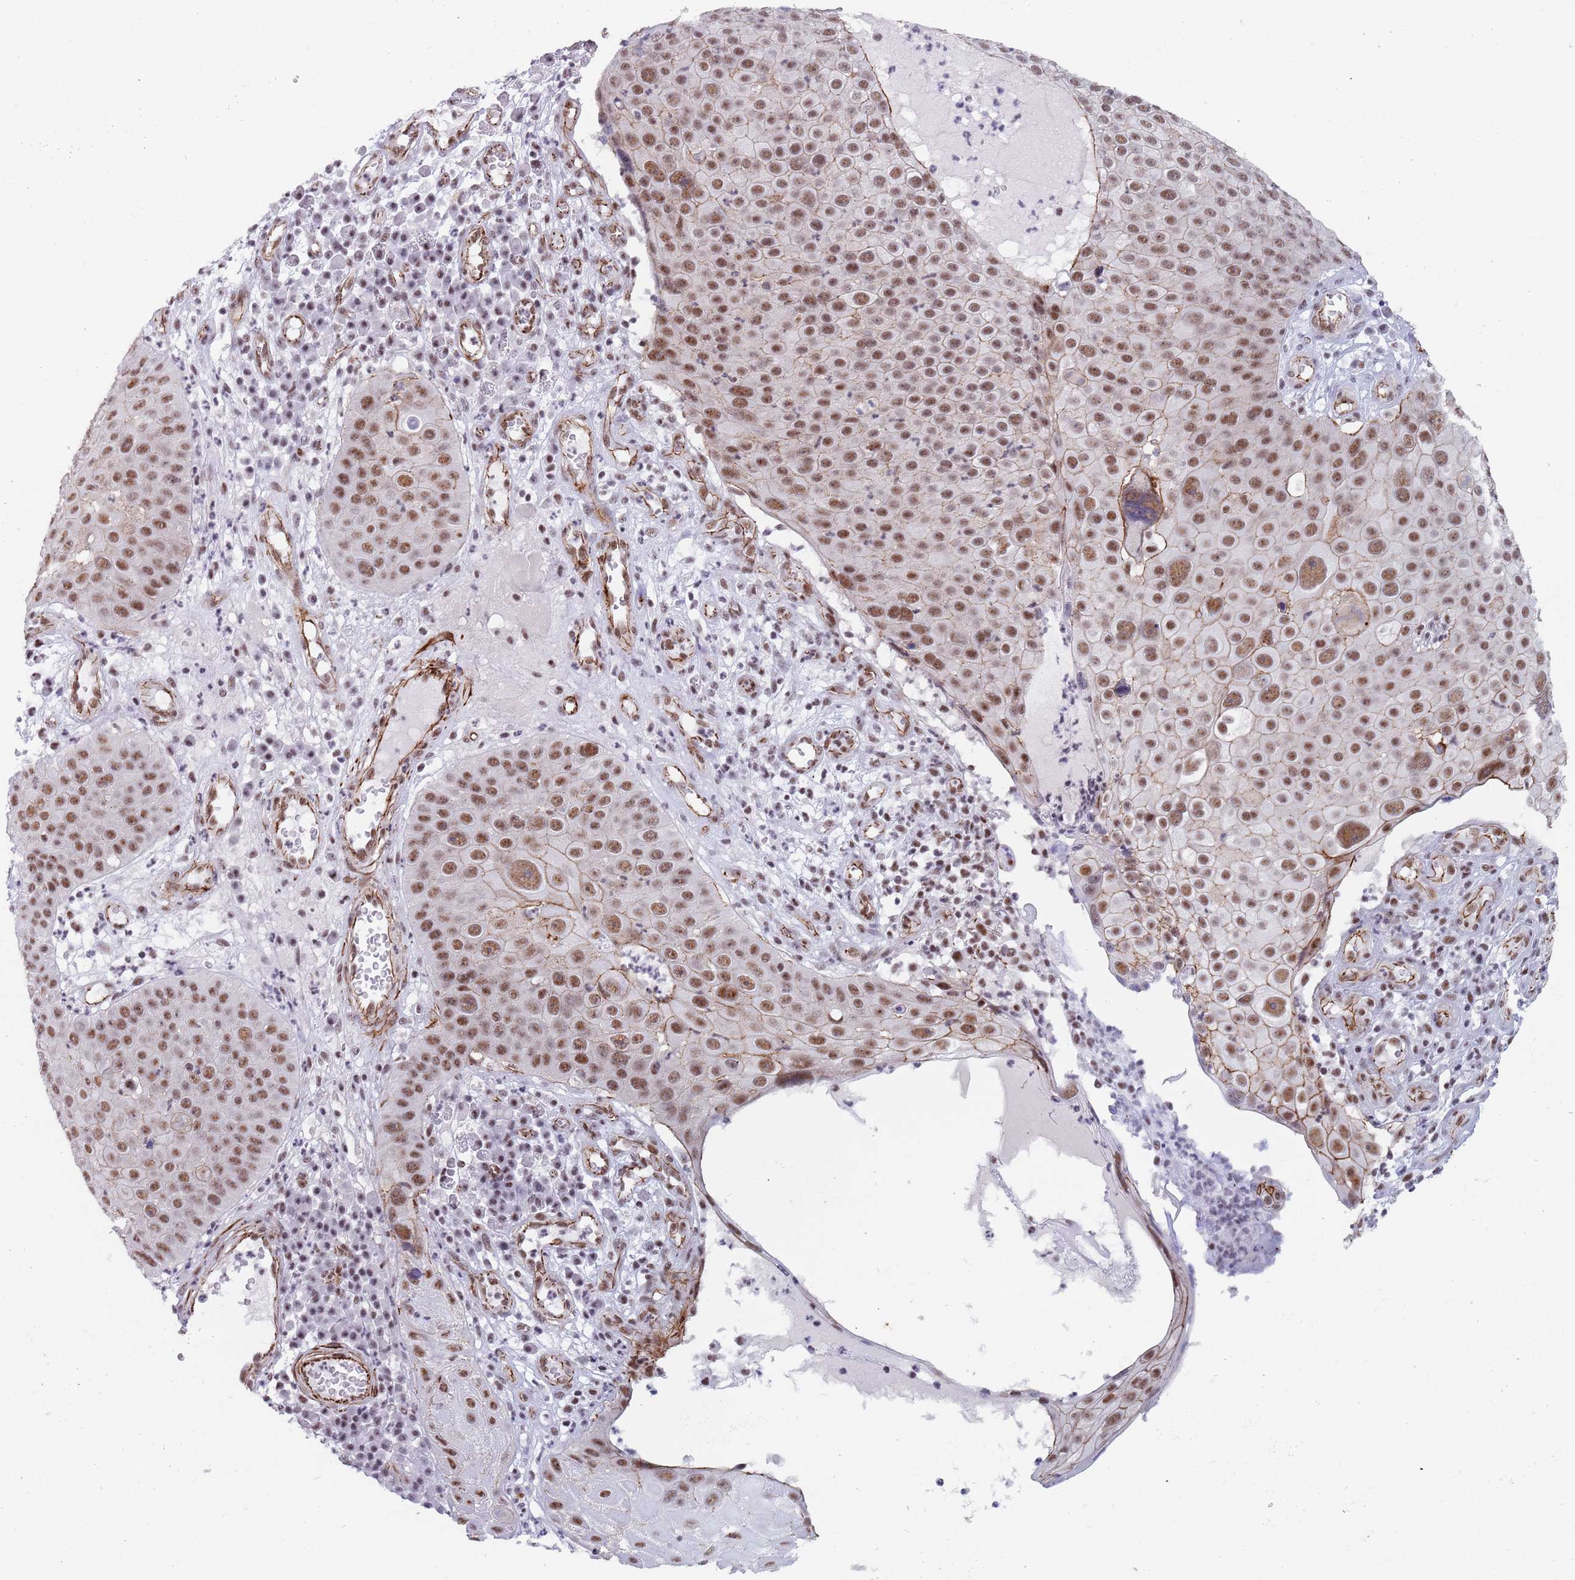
{"staining": {"intensity": "moderate", "quantity": ">75%", "location": "nuclear"}, "tissue": "skin cancer", "cell_type": "Tumor cells", "image_type": "cancer", "snomed": [{"axis": "morphology", "description": "Squamous cell carcinoma, NOS"}, {"axis": "topography", "description": "Skin"}], "caption": "The histopathology image shows staining of squamous cell carcinoma (skin), revealing moderate nuclear protein expression (brown color) within tumor cells. (DAB = brown stain, brightfield microscopy at high magnification).", "gene": "OR5A2", "patient": {"sex": "male", "age": 71}}